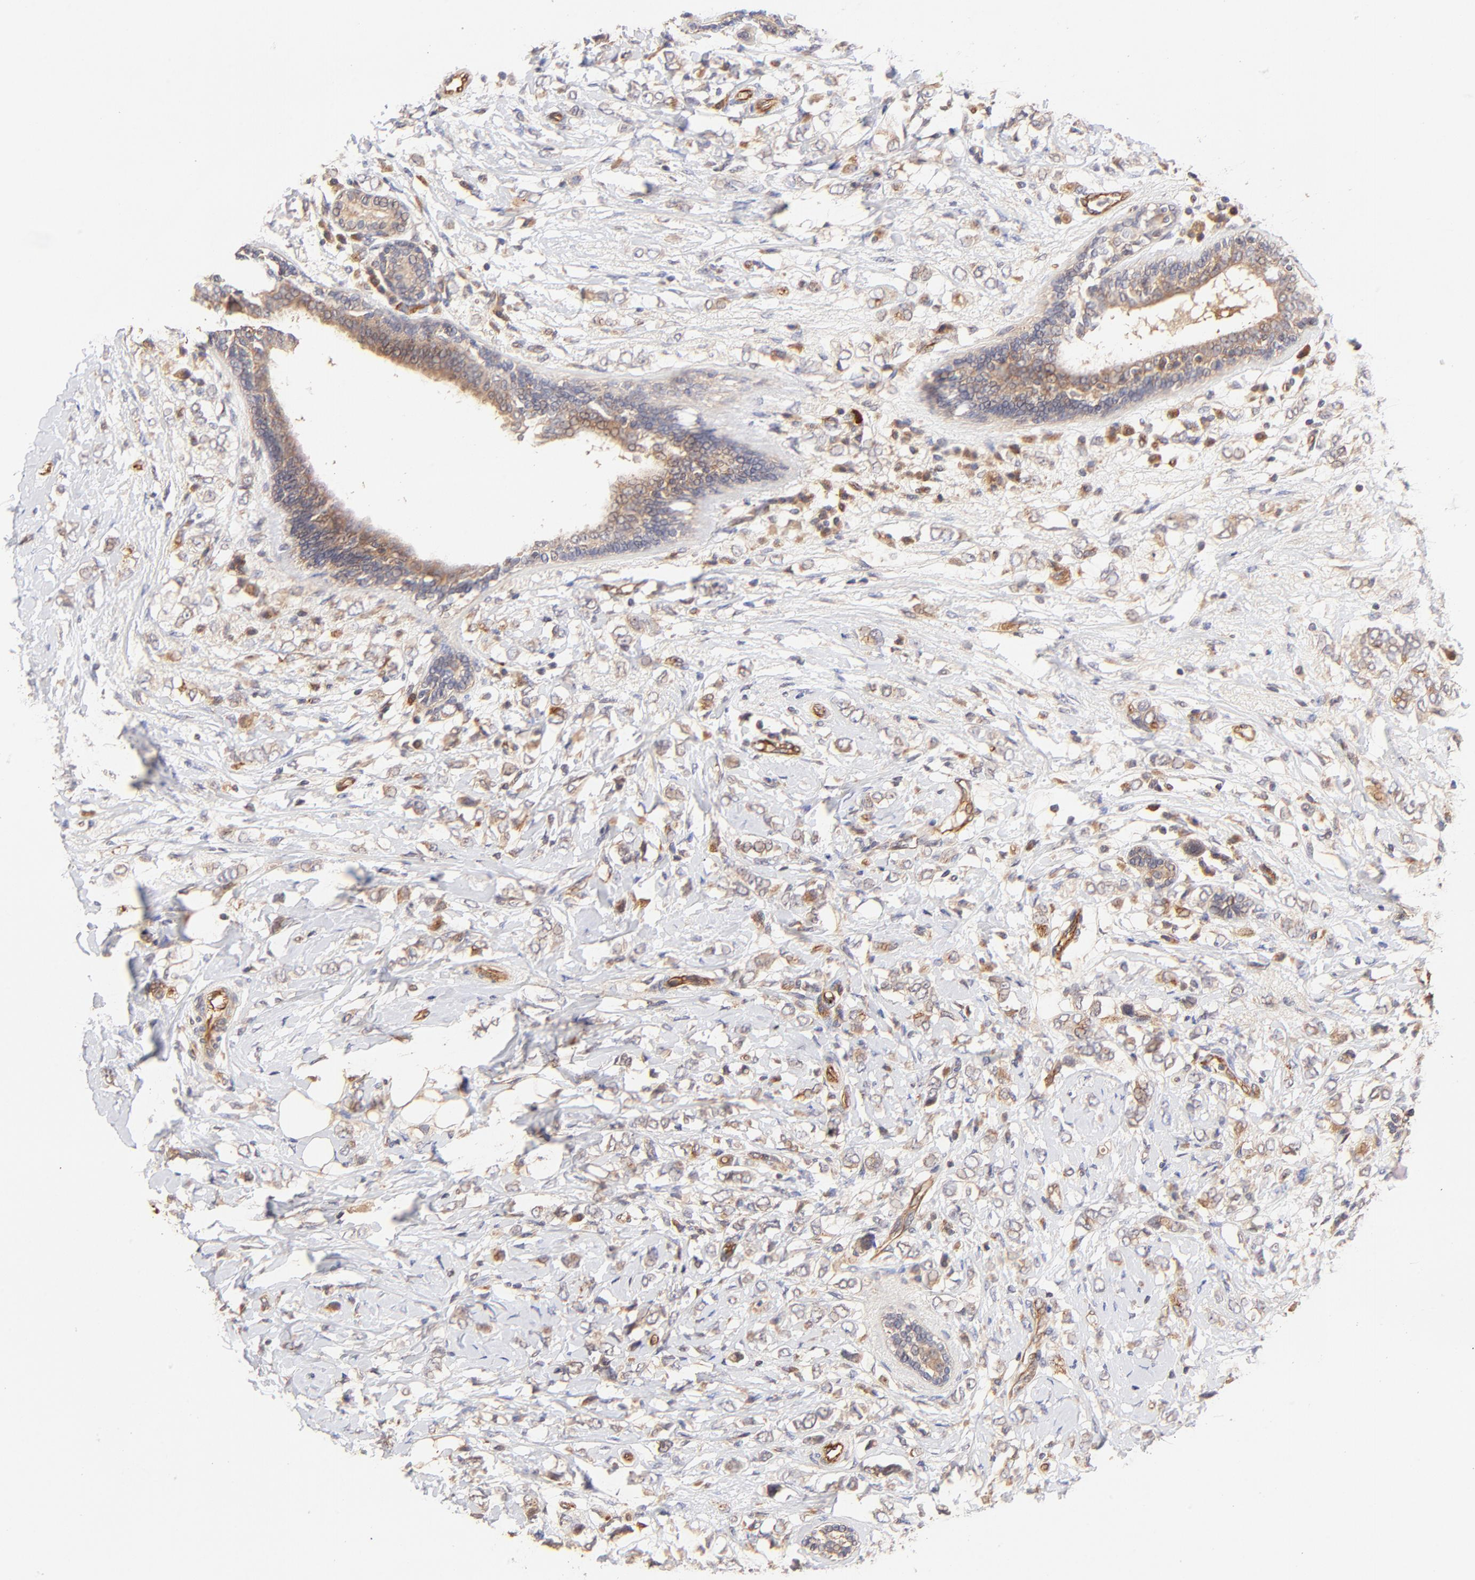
{"staining": {"intensity": "weak", "quantity": ">75%", "location": "cytoplasmic/membranous"}, "tissue": "breast cancer", "cell_type": "Tumor cells", "image_type": "cancer", "snomed": [{"axis": "morphology", "description": "Normal tissue, NOS"}, {"axis": "morphology", "description": "Lobular carcinoma"}, {"axis": "topography", "description": "Breast"}], "caption": "A brown stain shows weak cytoplasmic/membranous staining of a protein in human lobular carcinoma (breast) tumor cells.", "gene": "TNFAIP3", "patient": {"sex": "female", "age": 47}}